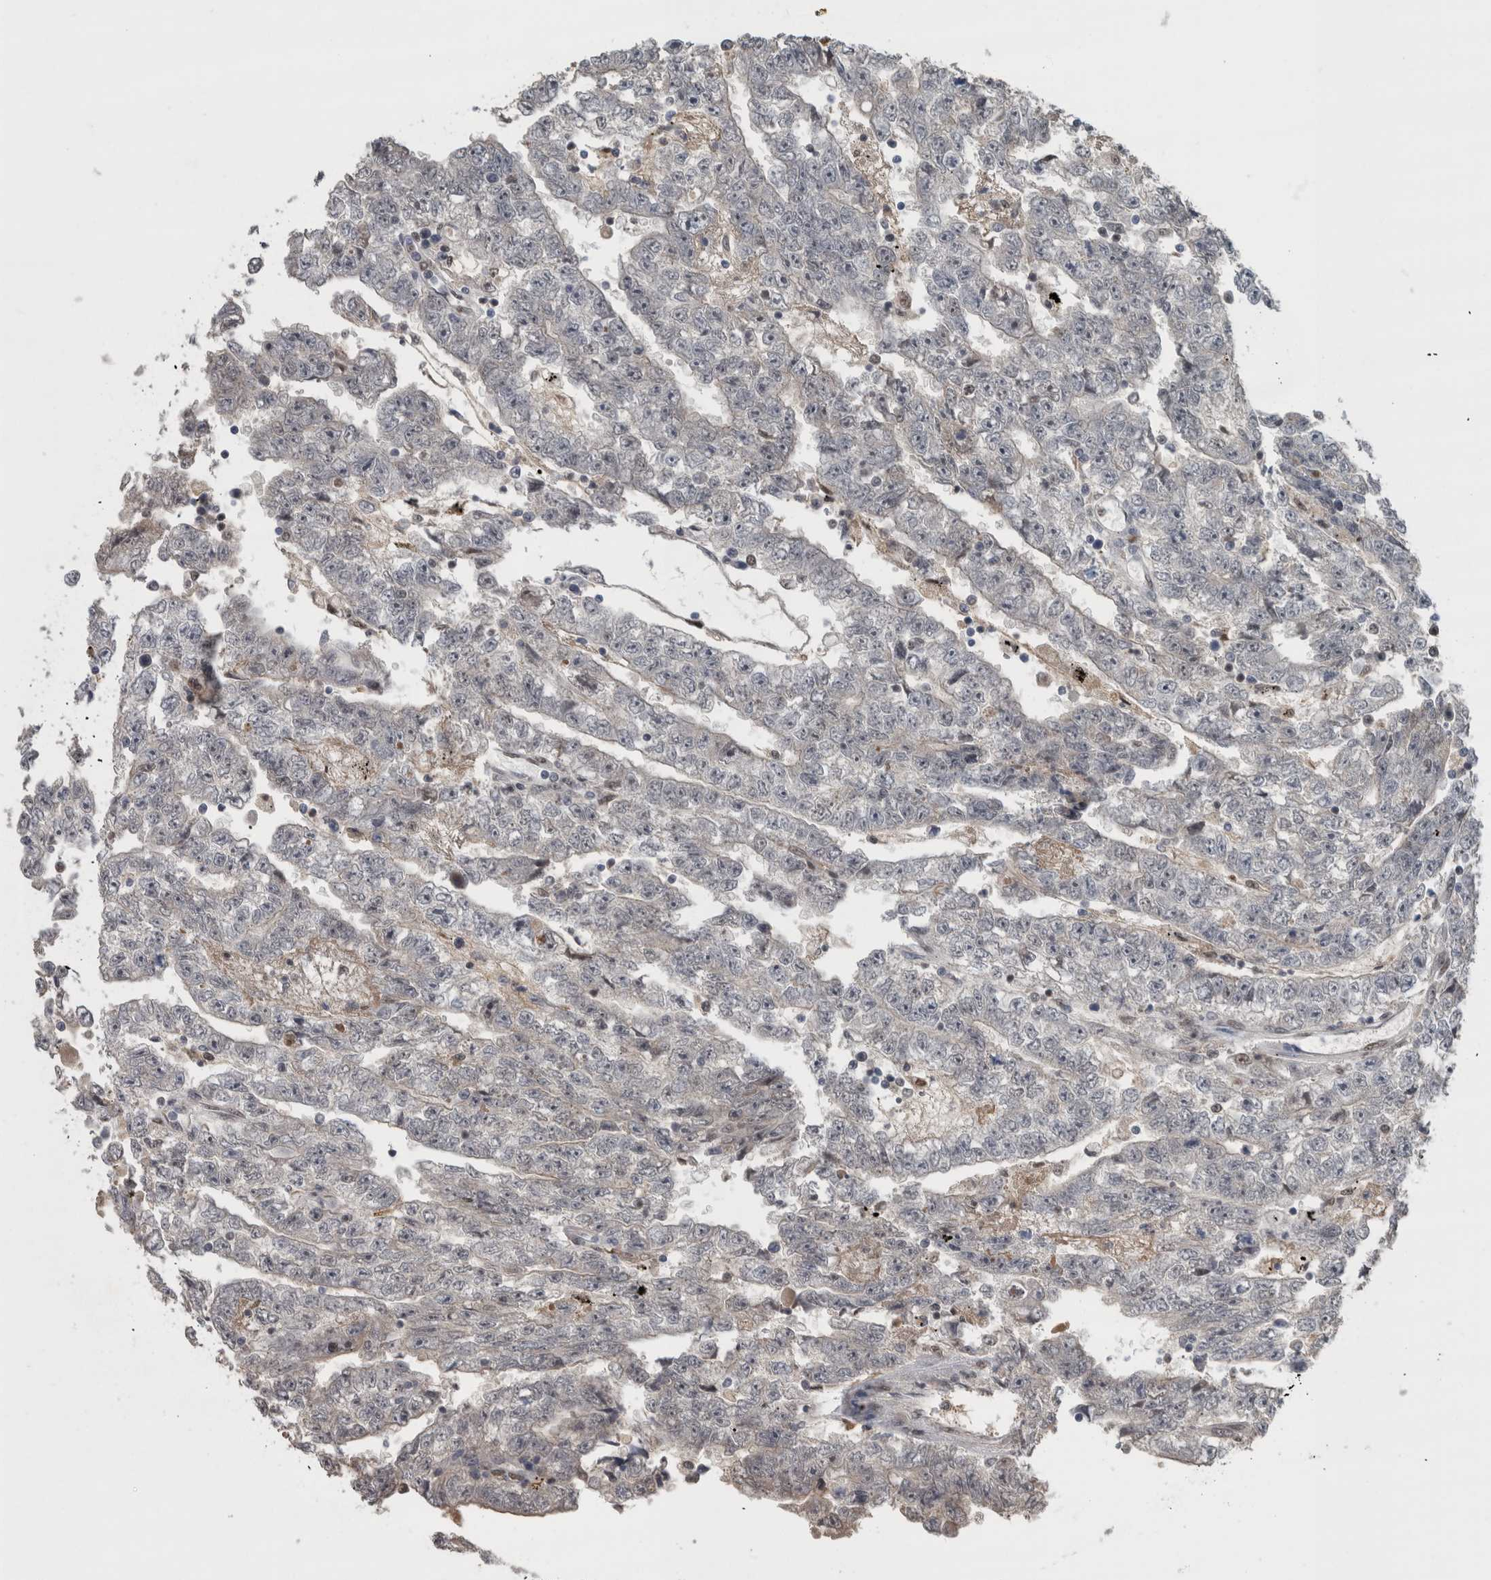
{"staining": {"intensity": "negative", "quantity": "none", "location": "none"}, "tissue": "testis cancer", "cell_type": "Tumor cells", "image_type": "cancer", "snomed": [{"axis": "morphology", "description": "Carcinoma, Embryonal, NOS"}, {"axis": "topography", "description": "Testis"}], "caption": "A histopathology image of testis cancer (embryonal carcinoma) stained for a protein demonstrates no brown staining in tumor cells.", "gene": "POLD2", "patient": {"sex": "male", "age": 25}}